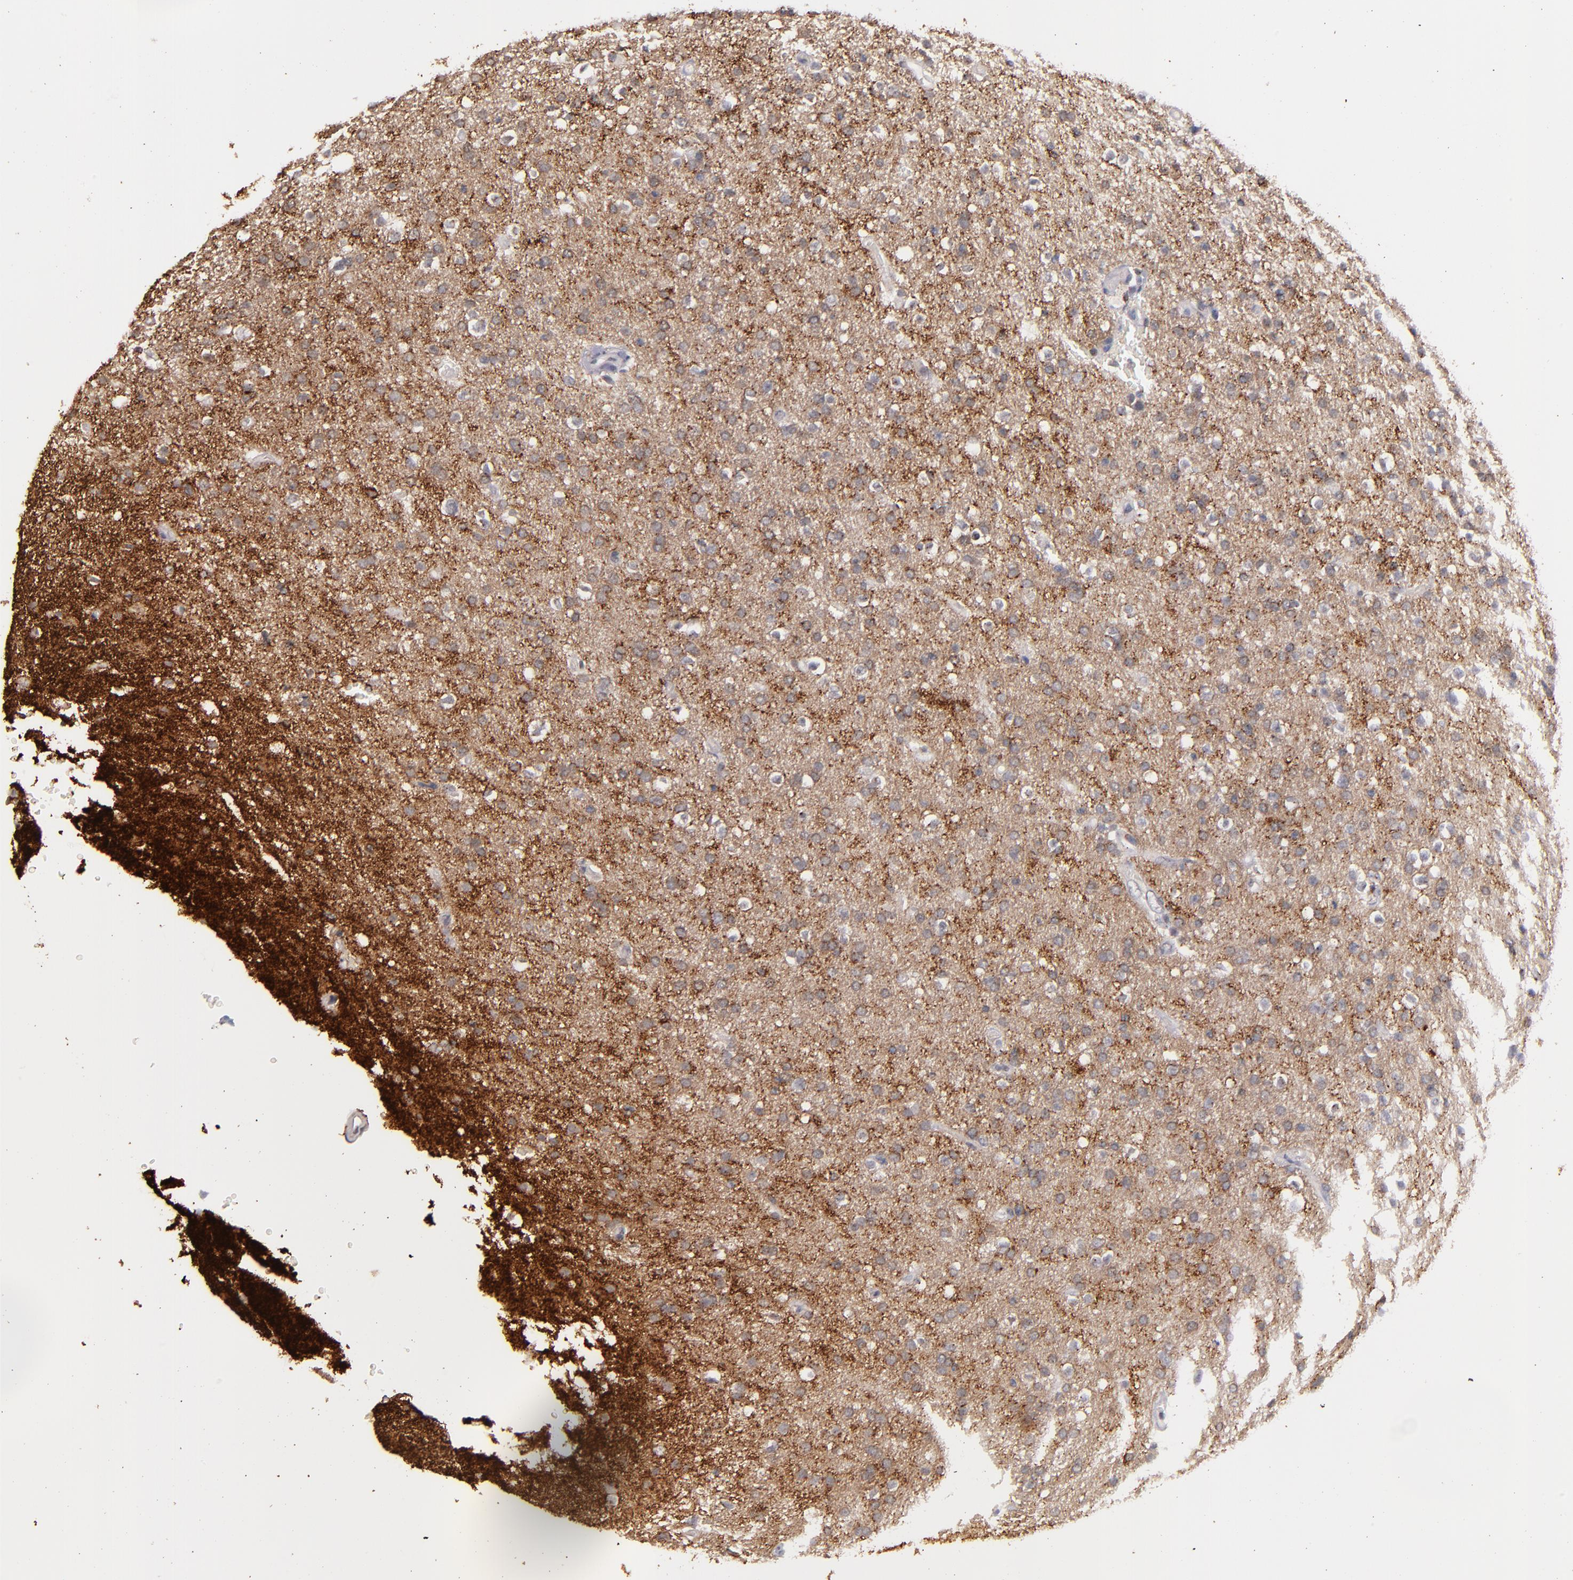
{"staining": {"intensity": "moderate", "quantity": ">75%", "location": "cytoplasmic/membranous"}, "tissue": "glioma", "cell_type": "Tumor cells", "image_type": "cancer", "snomed": [{"axis": "morphology", "description": "Glioma, malignant, High grade"}, {"axis": "topography", "description": "Brain"}], "caption": "DAB immunohistochemical staining of human glioma shows moderate cytoplasmic/membranous protein staining in approximately >75% of tumor cells. The protein is shown in brown color, while the nuclei are stained blue.", "gene": "SYP", "patient": {"sex": "male", "age": 33}}